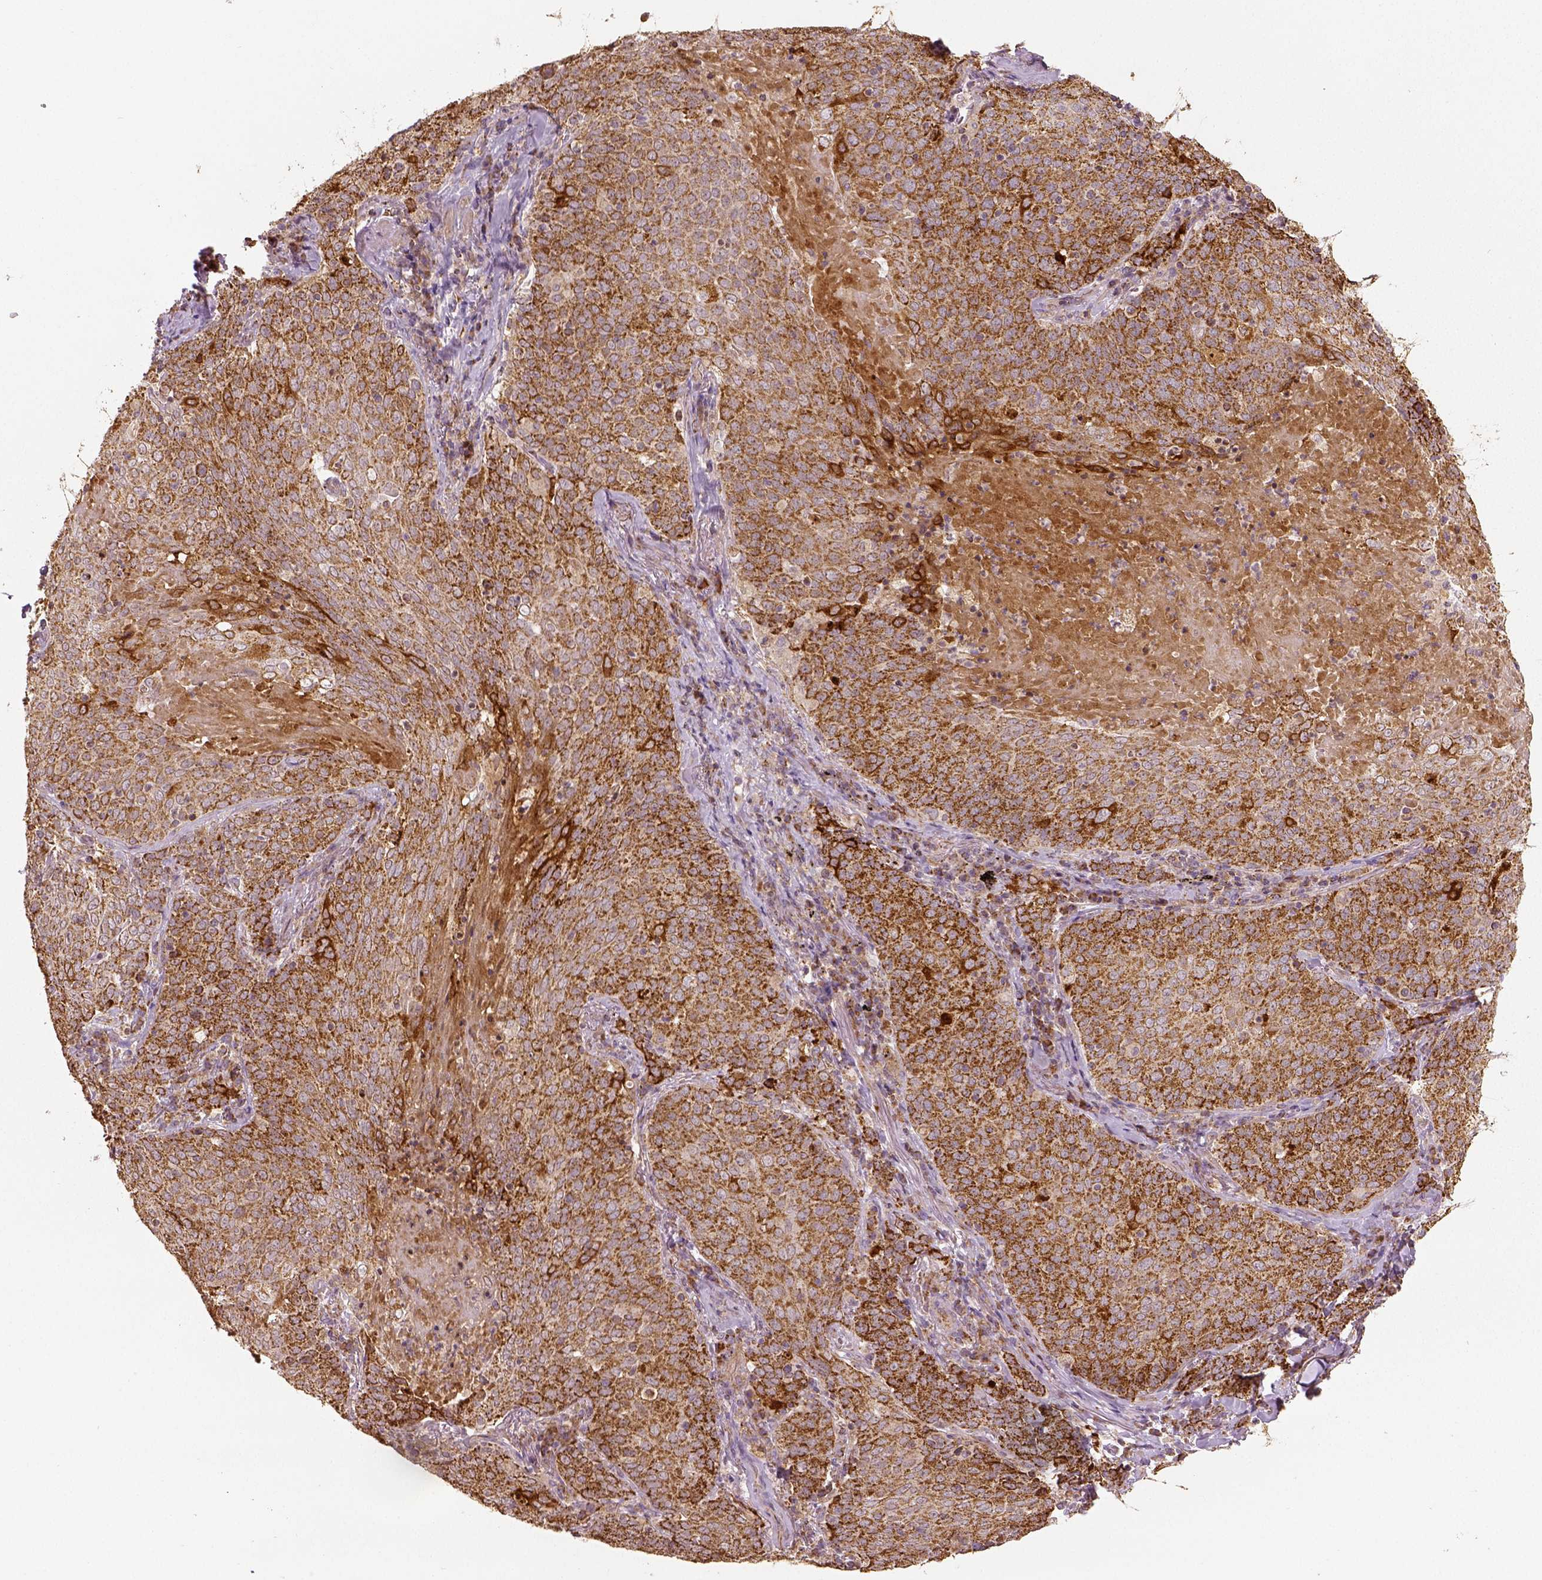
{"staining": {"intensity": "moderate", "quantity": ">75%", "location": "cytoplasmic/membranous"}, "tissue": "lung cancer", "cell_type": "Tumor cells", "image_type": "cancer", "snomed": [{"axis": "morphology", "description": "Squamous cell carcinoma, NOS"}, {"axis": "topography", "description": "Lung"}], "caption": "The immunohistochemical stain labels moderate cytoplasmic/membranous expression in tumor cells of squamous cell carcinoma (lung) tissue.", "gene": "PGAM5", "patient": {"sex": "male", "age": 82}}